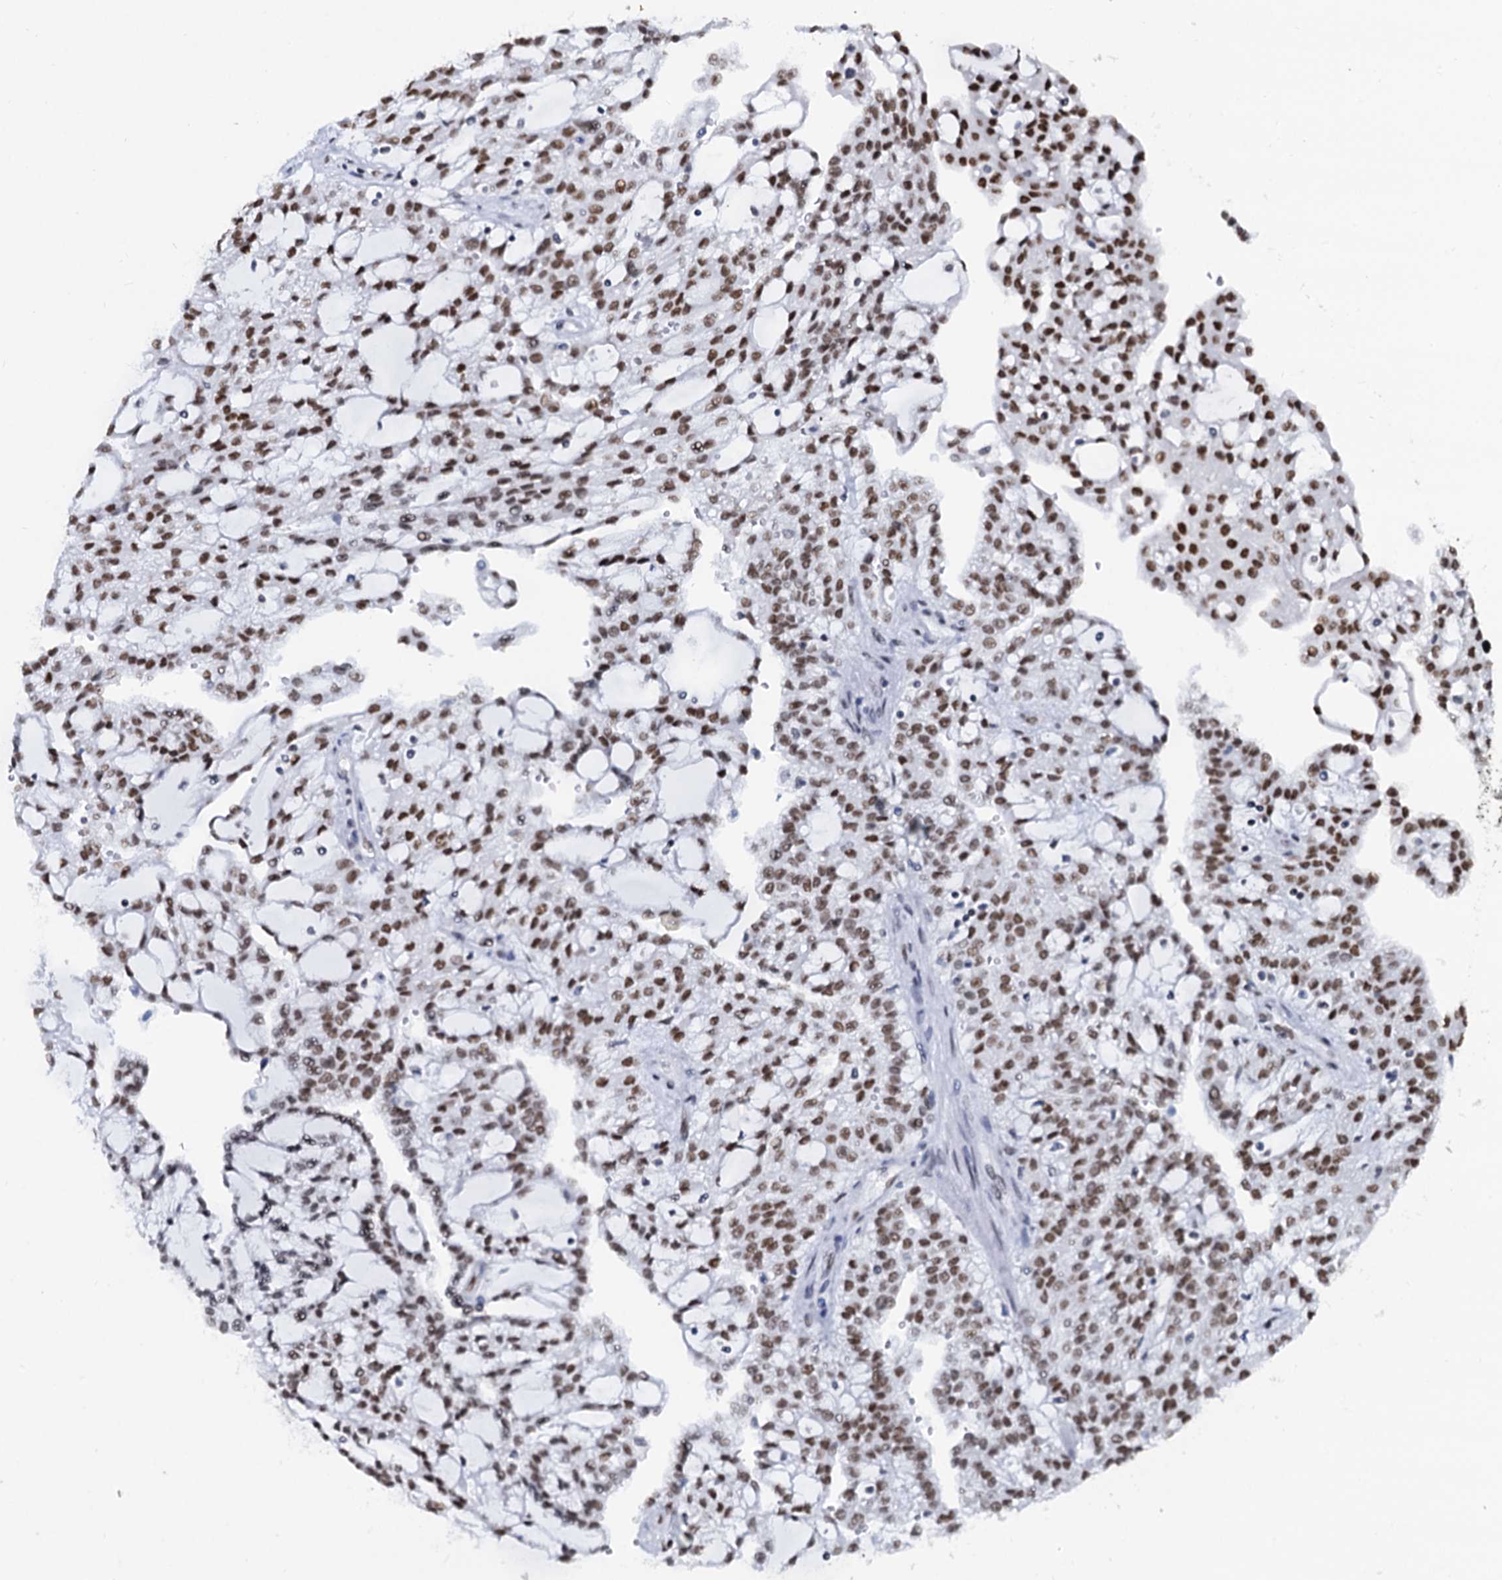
{"staining": {"intensity": "strong", "quantity": ">75%", "location": "nuclear"}, "tissue": "renal cancer", "cell_type": "Tumor cells", "image_type": "cancer", "snomed": [{"axis": "morphology", "description": "Adenocarcinoma, NOS"}, {"axis": "topography", "description": "Kidney"}], "caption": "This histopathology image demonstrates IHC staining of human renal adenocarcinoma, with high strong nuclear staining in approximately >75% of tumor cells.", "gene": "CMAS", "patient": {"sex": "male", "age": 63}}